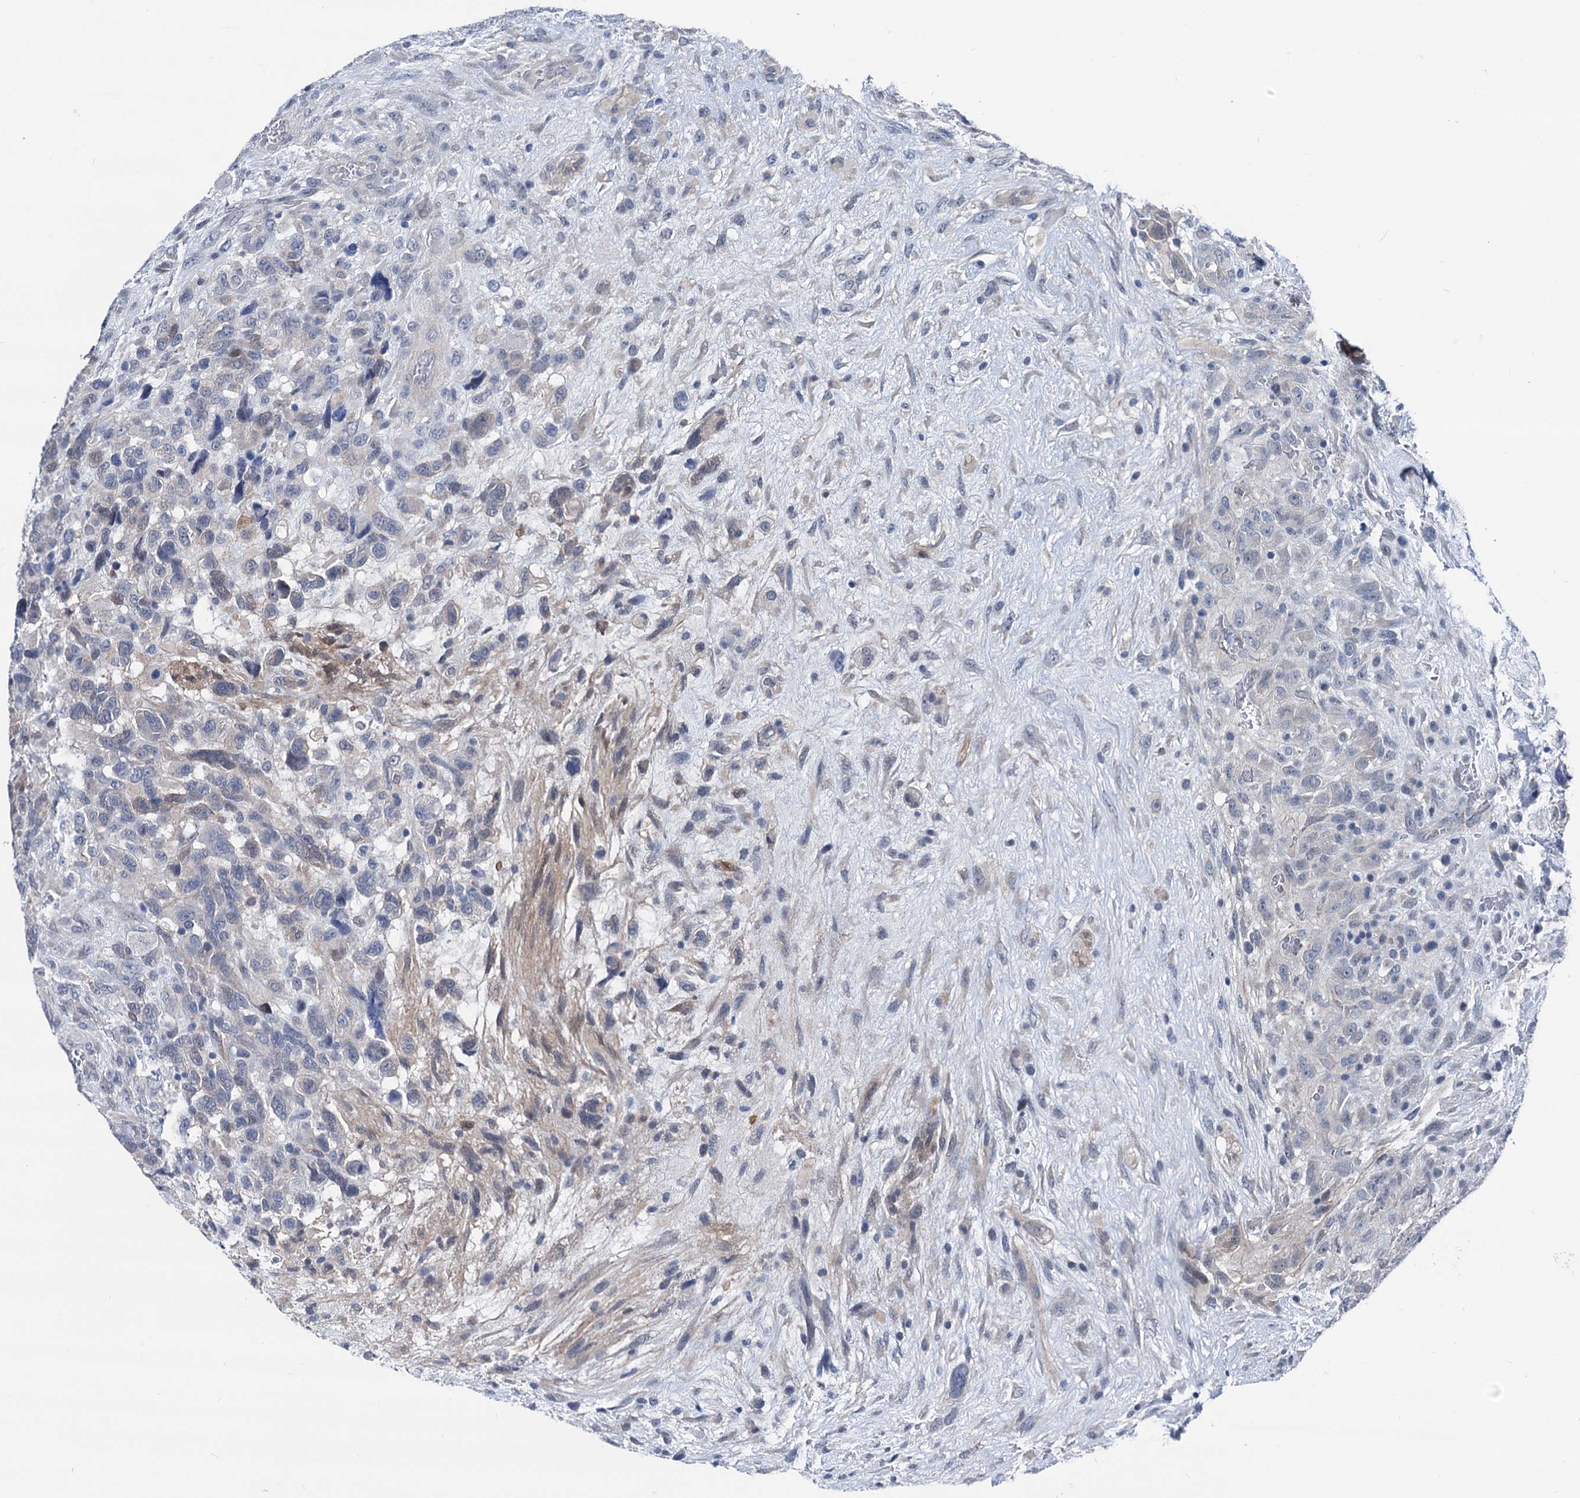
{"staining": {"intensity": "negative", "quantity": "none", "location": "none"}, "tissue": "glioma", "cell_type": "Tumor cells", "image_type": "cancer", "snomed": [{"axis": "morphology", "description": "Glioma, malignant, High grade"}, {"axis": "topography", "description": "Brain"}], "caption": "Tumor cells are negative for protein expression in human glioma.", "gene": "GLO1", "patient": {"sex": "male", "age": 61}}